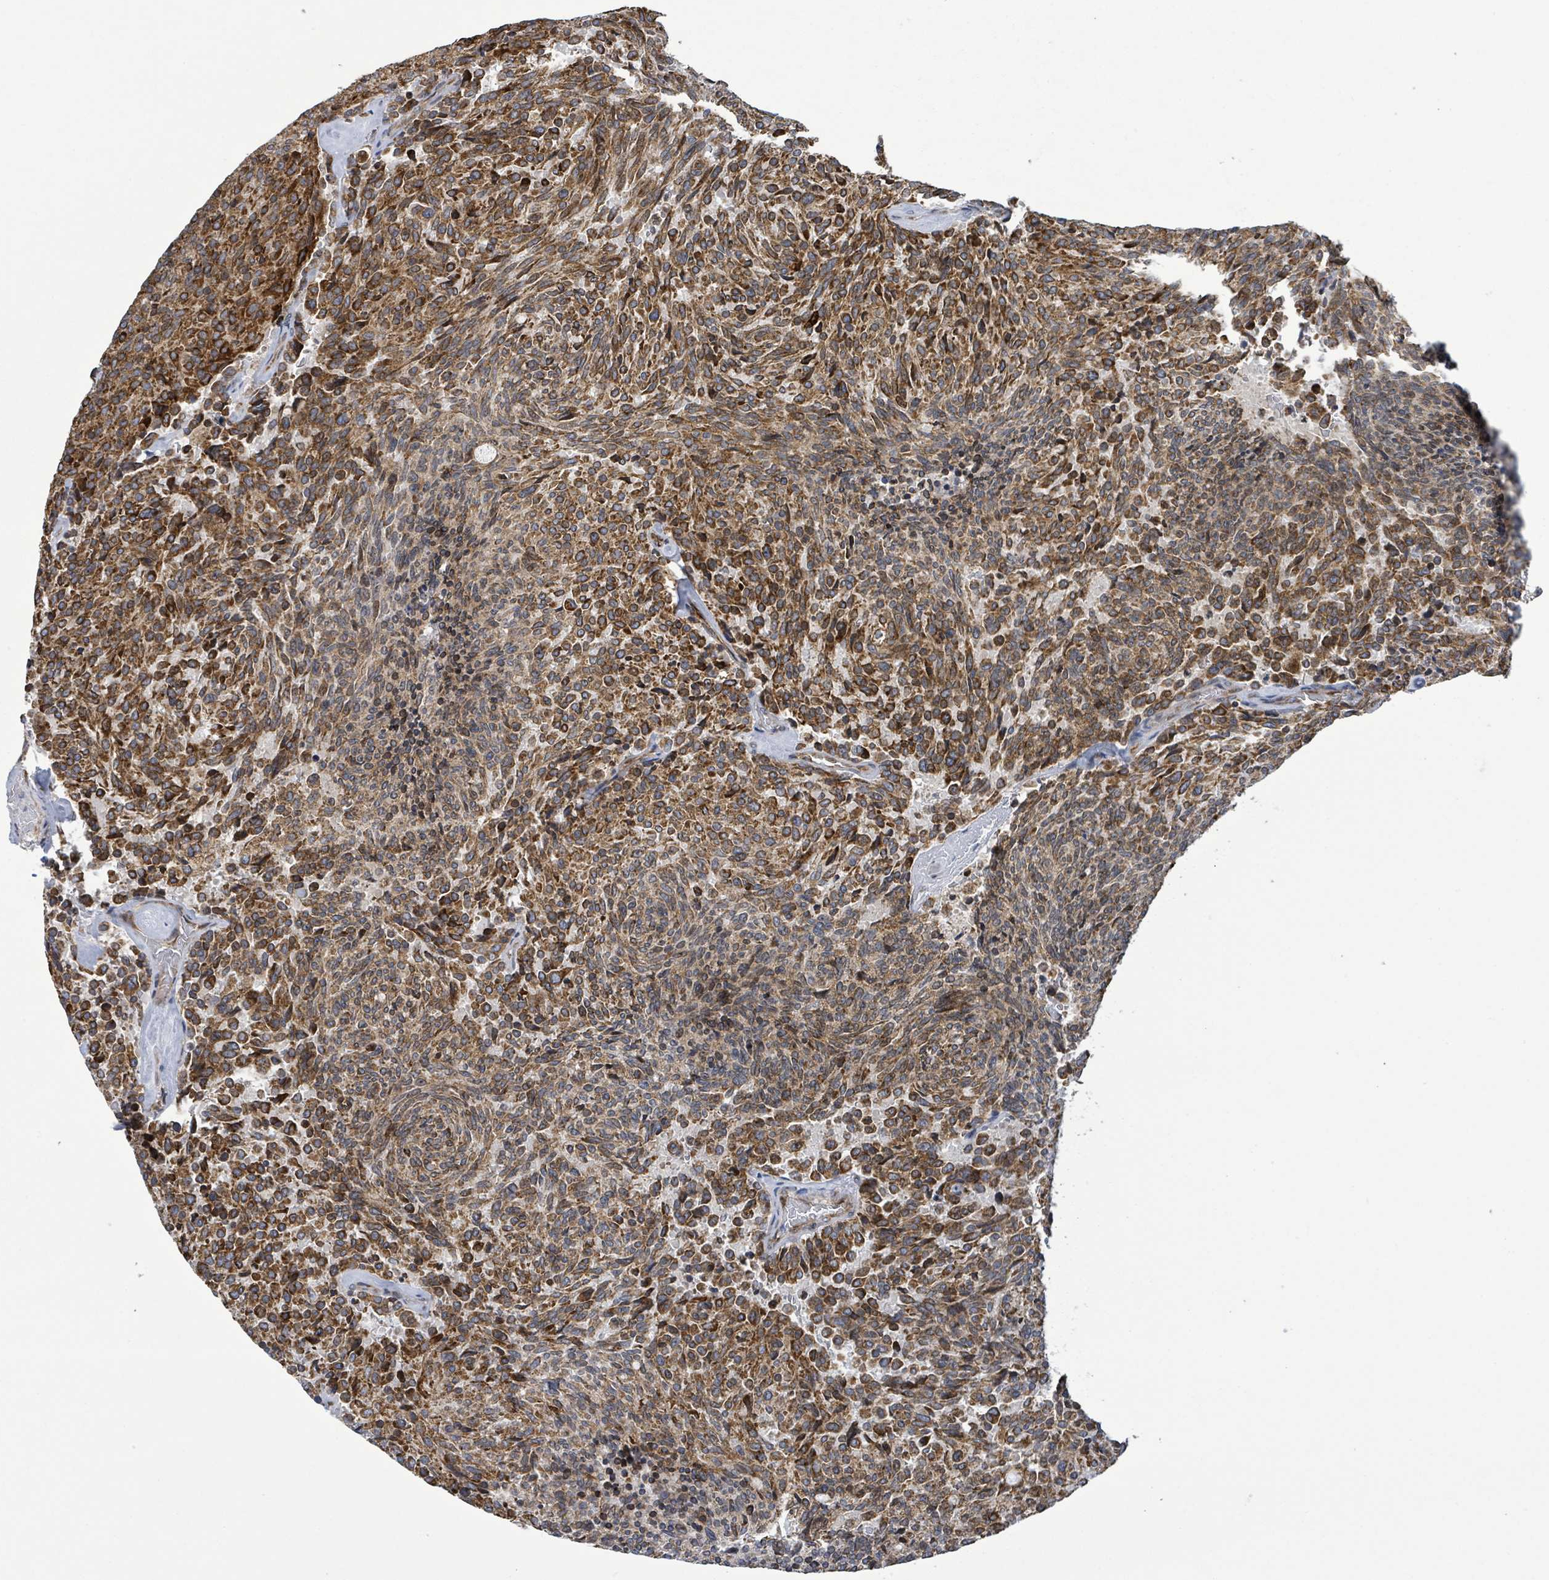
{"staining": {"intensity": "strong", "quantity": ">75%", "location": "cytoplasmic/membranous"}, "tissue": "carcinoid", "cell_type": "Tumor cells", "image_type": "cancer", "snomed": [{"axis": "morphology", "description": "Carcinoid, malignant, NOS"}, {"axis": "topography", "description": "Pancreas"}], "caption": "Tumor cells exhibit high levels of strong cytoplasmic/membranous expression in approximately >75% of cells in human carcinoid. (Brightfield microscopy of DAB IHC at high magnification).", "gene": "NOMO1", "patient": {"sex": "female", "age": 54}}